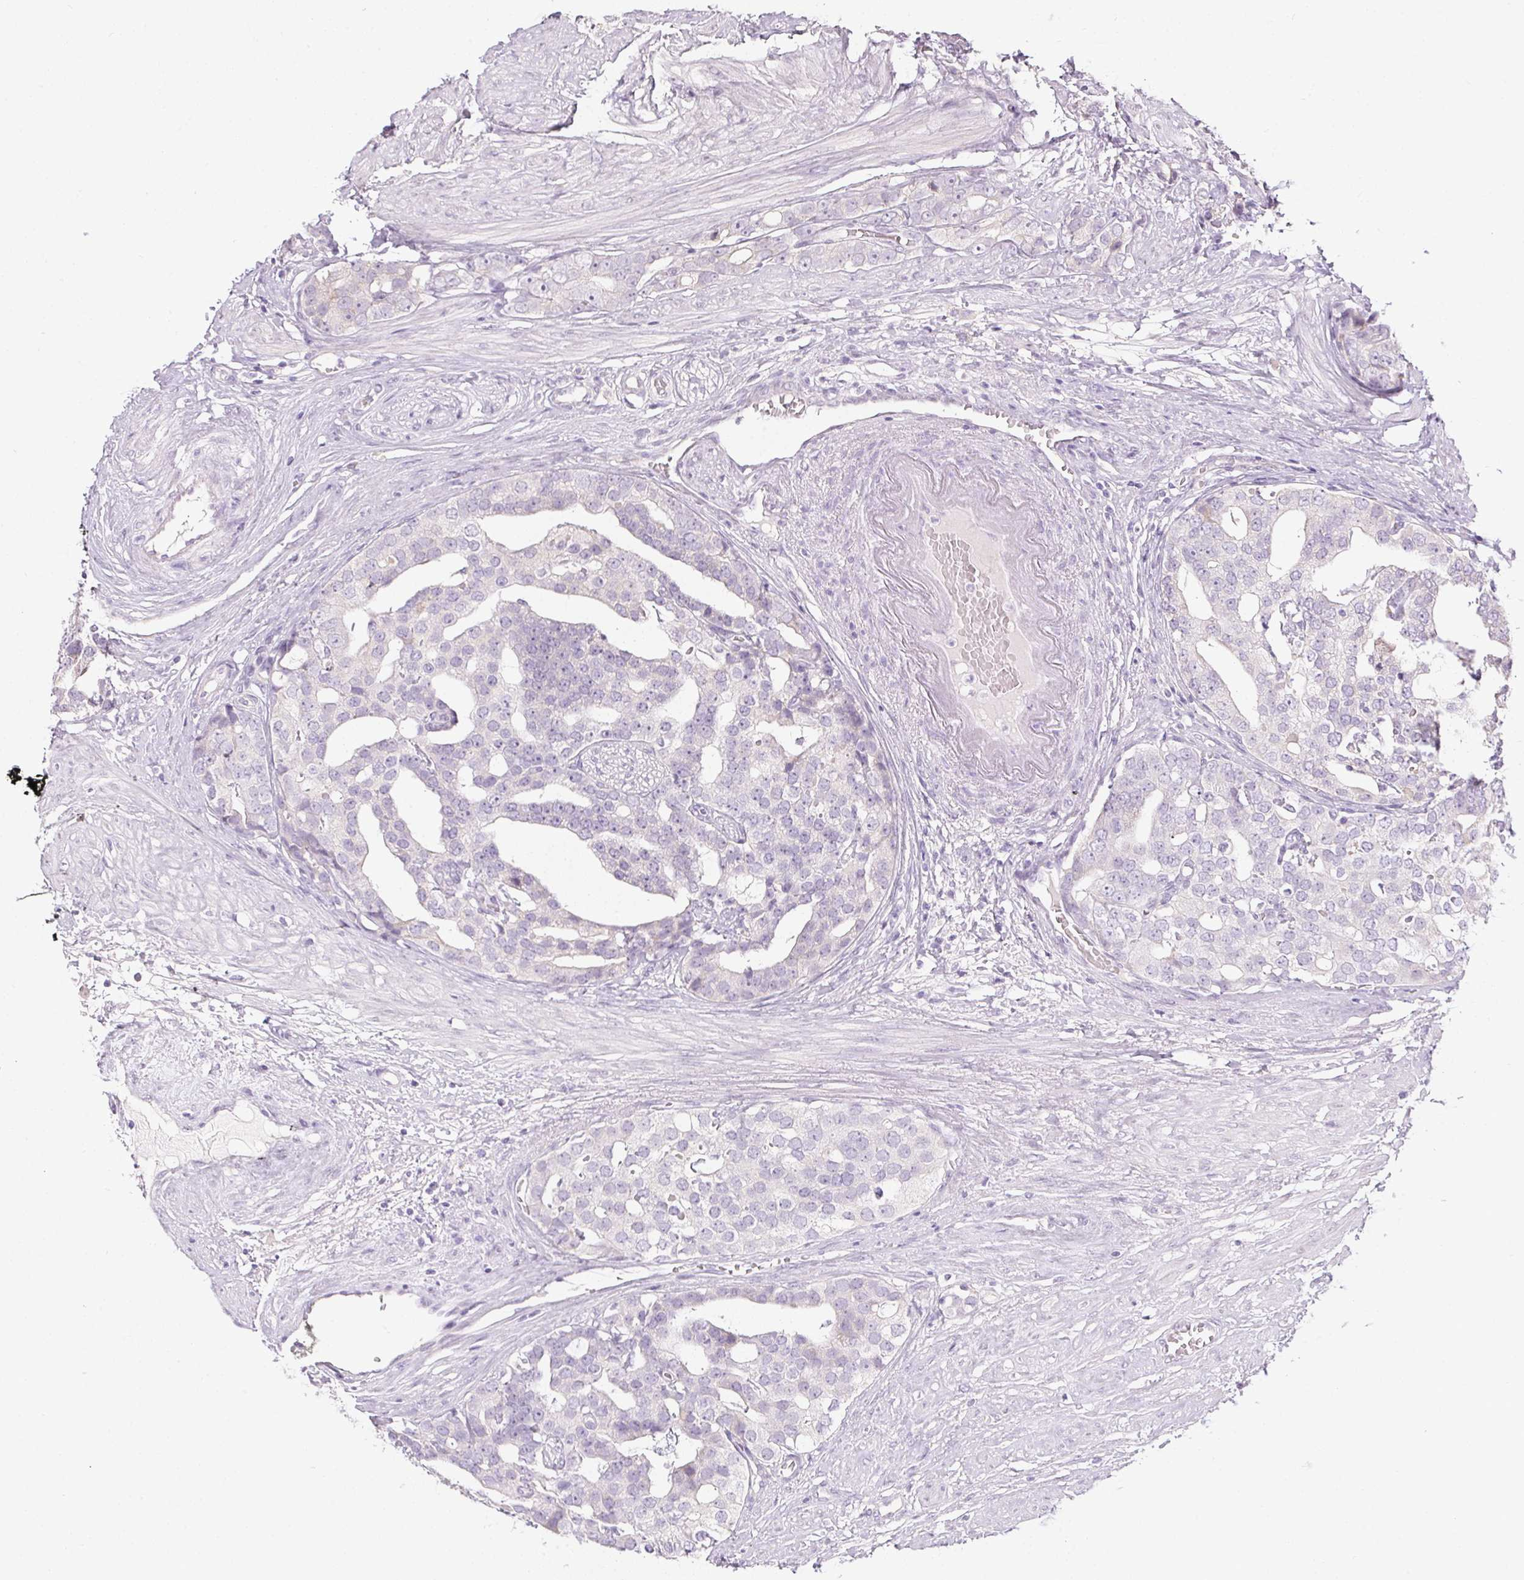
{"staining": {"intensity": "negative", "quantity": "none", "location": "none"}, "tissue": "prostate cancer", "cell_type": "Tumor cells", "image_type": "cancer", "snomed": [{"axis": "morphology", "description": "Adenocarcinoma, High grade"}, {"axis": "topography", "description": "Prostate"}], "caption": "Prostate adenocarcinoma (high-grade) was stained to show a protein in brown. There is no significant staining in tumor cells.", "gene": "CTCFL", "patient": {"sex": "male", "age": 71}}